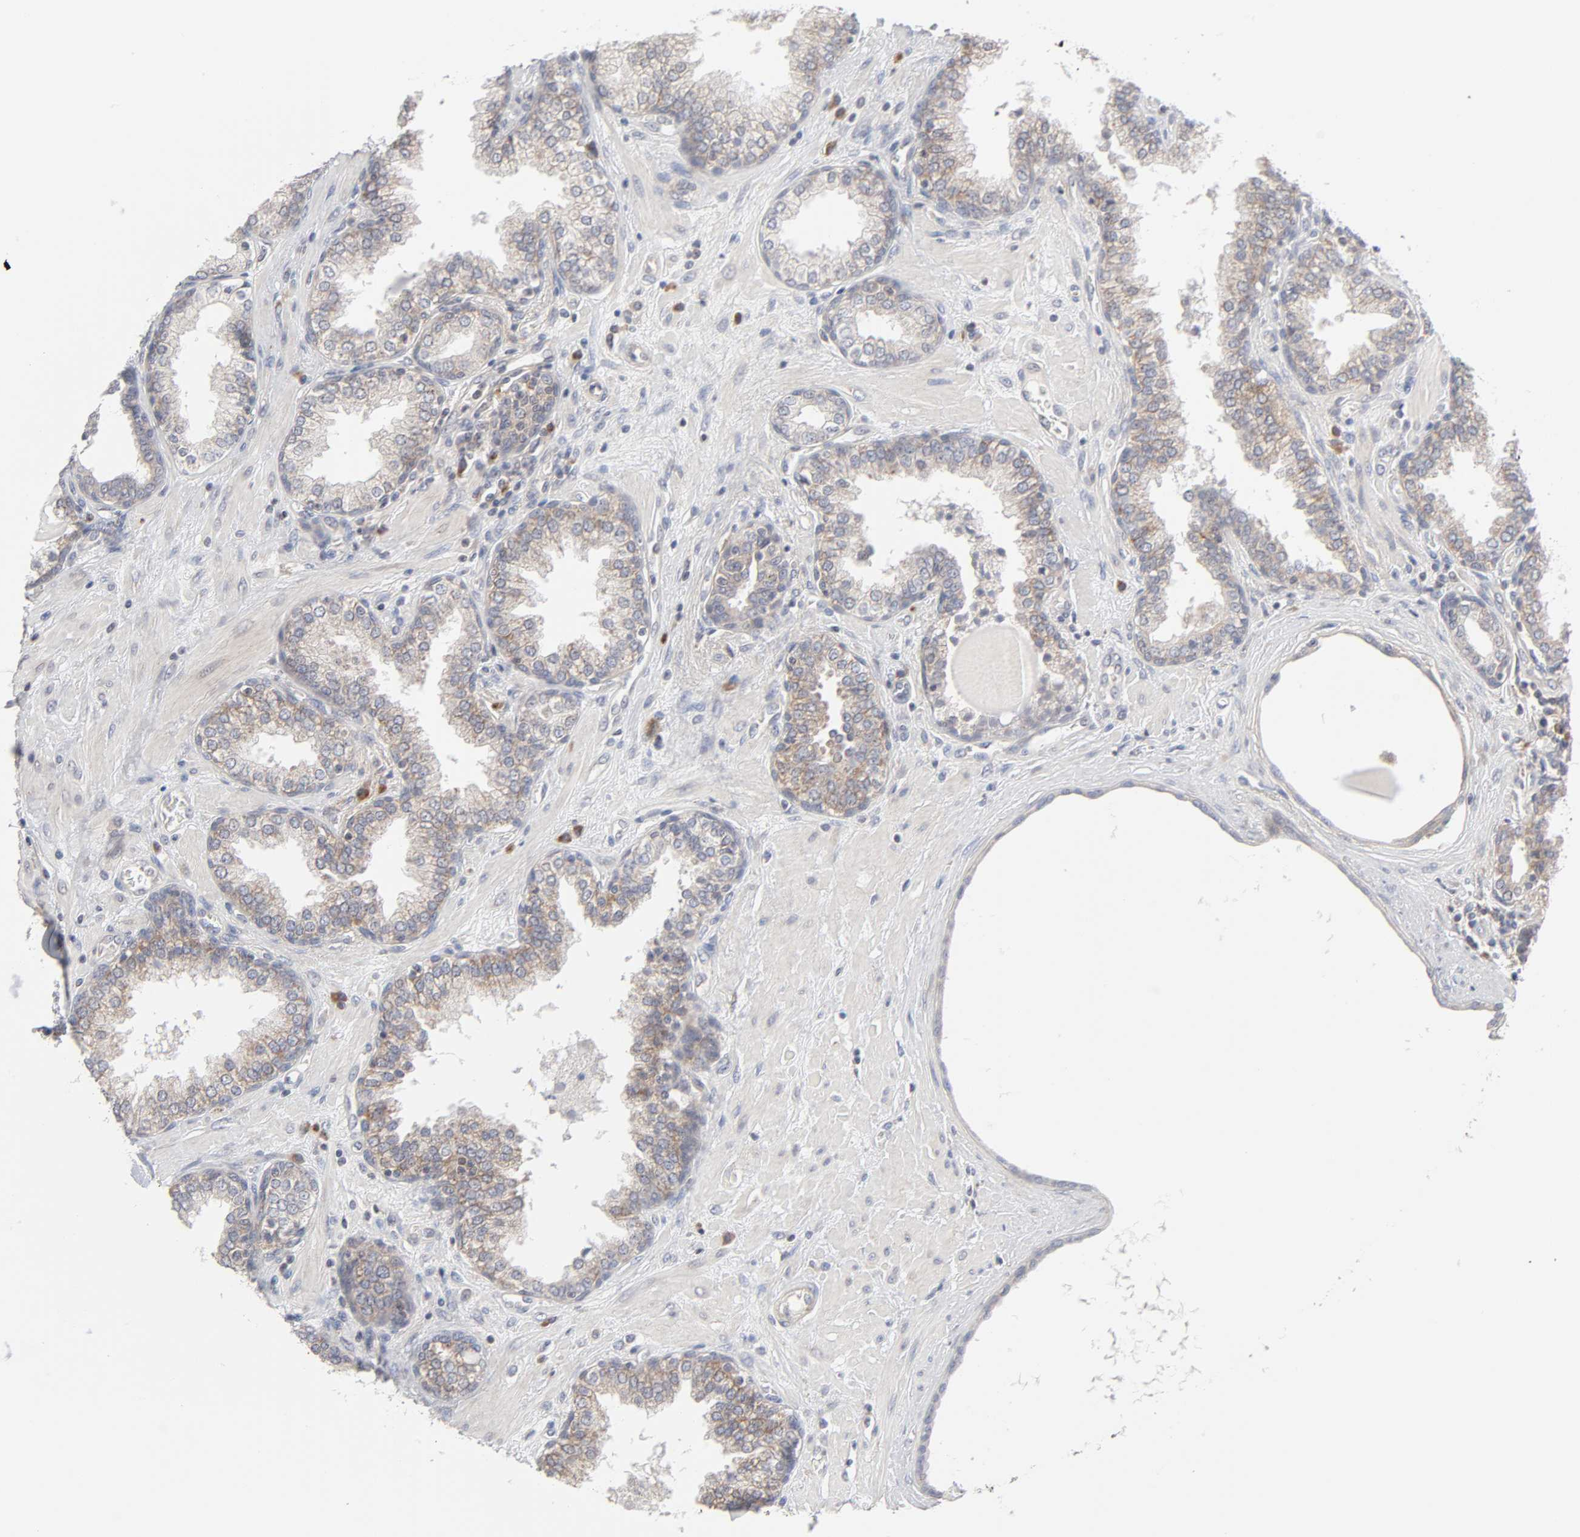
{"staining": {"intensity": "weak", "quantity": "25%-75%", "location": "cytoplasmic/membranous"}, "tissue": "prostate", "cell_type": "Glandular cells", "image_type": "normal", "snomed": [{"axis": "morphology", "description": "Normal tissue, NOS"}, {"axis": "topography", "description": "Prostate"}], "caption": "Immunohistochemistry (IHC) histopathology image of benign prostate: human prostate stained using IHC displays low levels of weak protein expression localized specifically in the cytoplasmic/membranous of glandular cells, appearing as a cytoplasmic/membranous brown color.", "gene": "IL4R", "patient": {"sex": "male", "age": 51}}